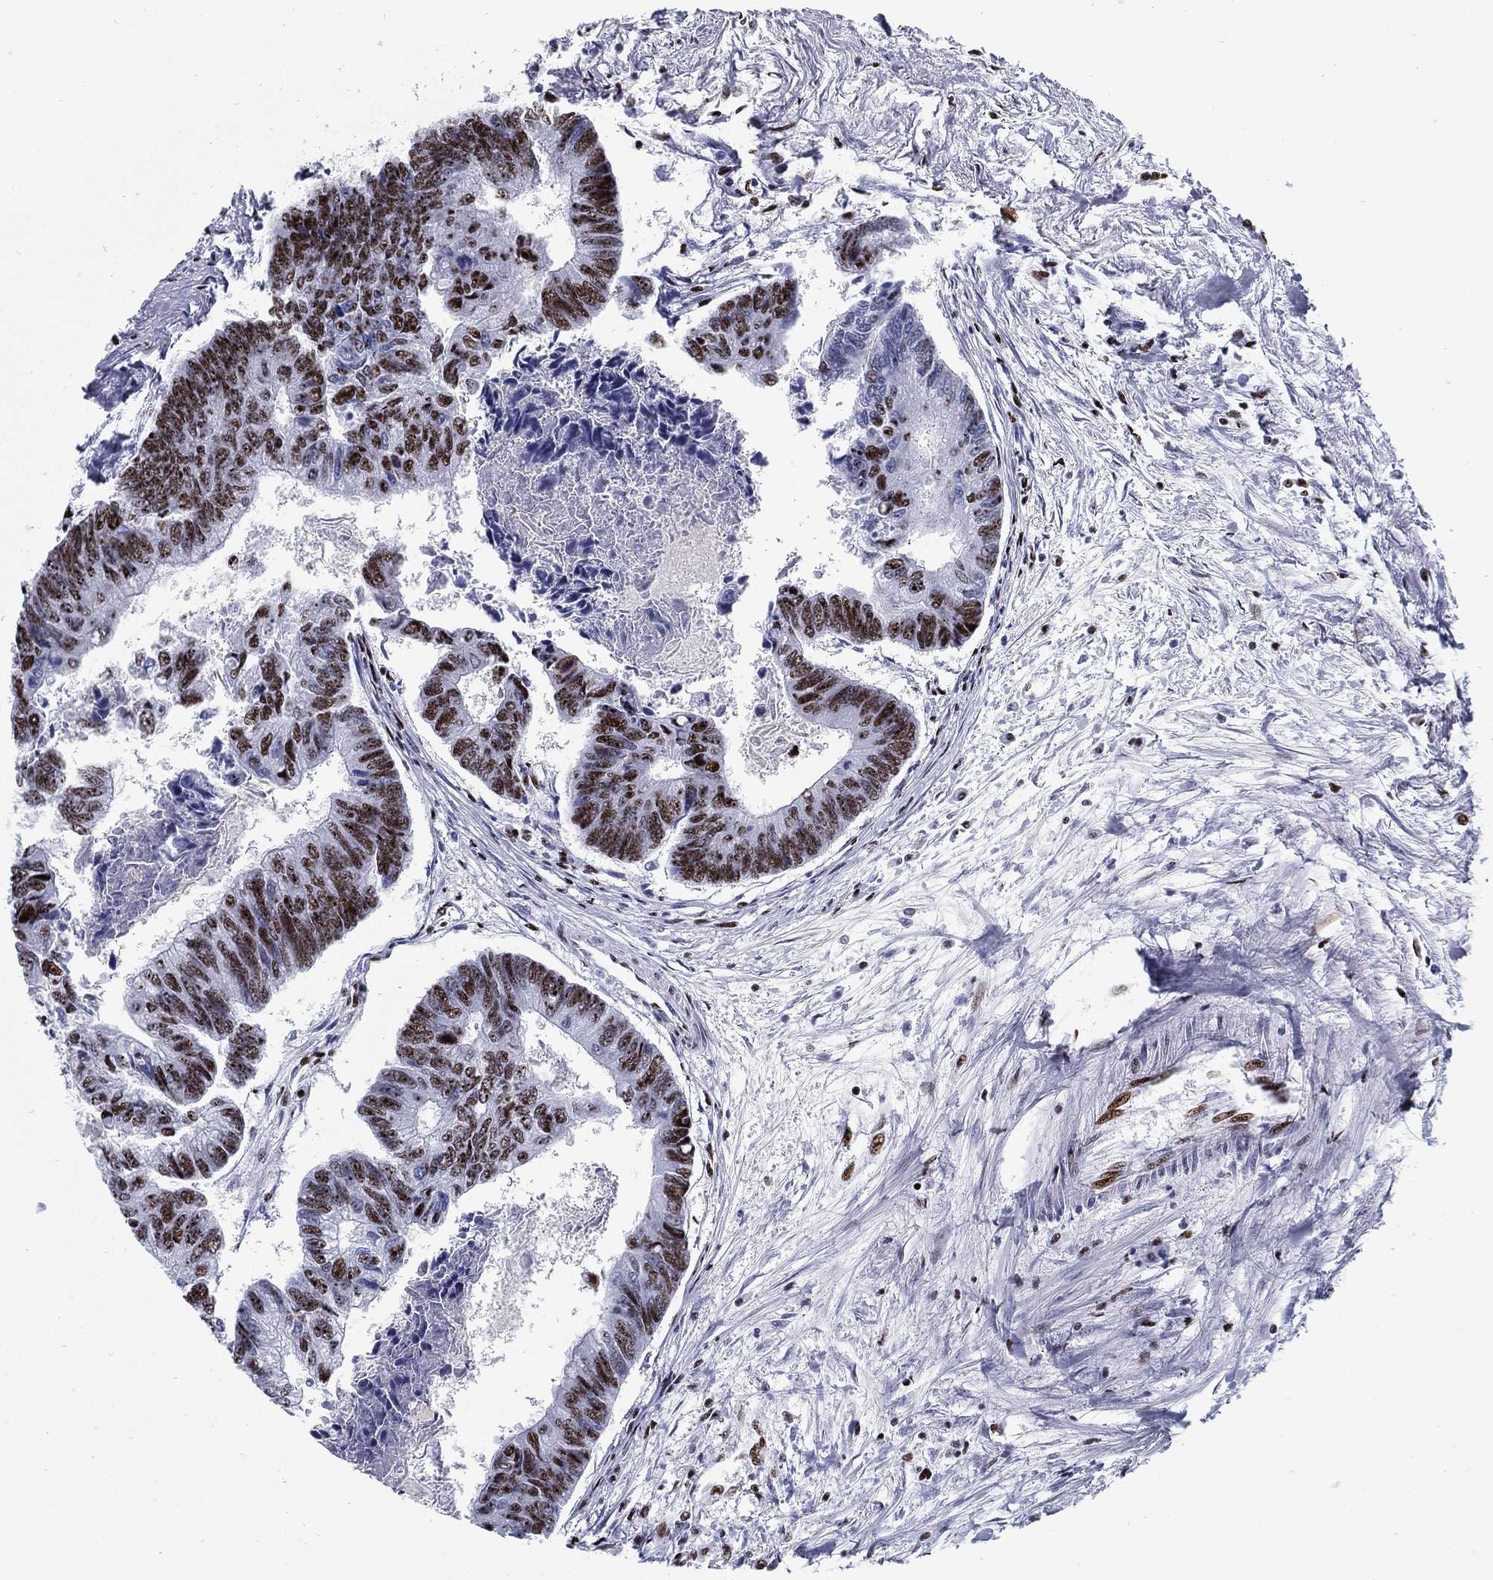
{"staining": {"intensity": "strong", "quantity": ">75%", "location": "nuclear"}, "tissue": "colorectal cancer", "cell_type": "Tumor cells", "image_type": "cancer", "snomed": [{"axis": "morphology", "description": "Adenocarcinoma, NOS"}, {"axis": "topography", "description": "Colon"}], "caption": "The histopathology image displays staining of colorectal cancer (adenocarcinoma), revealing strong nuclear protein positivity (brown color) within tumor cells. Nuclei are stained in blue.", "gene": "CYB561D2", "patient": {"sex": "female", "age": 65}}